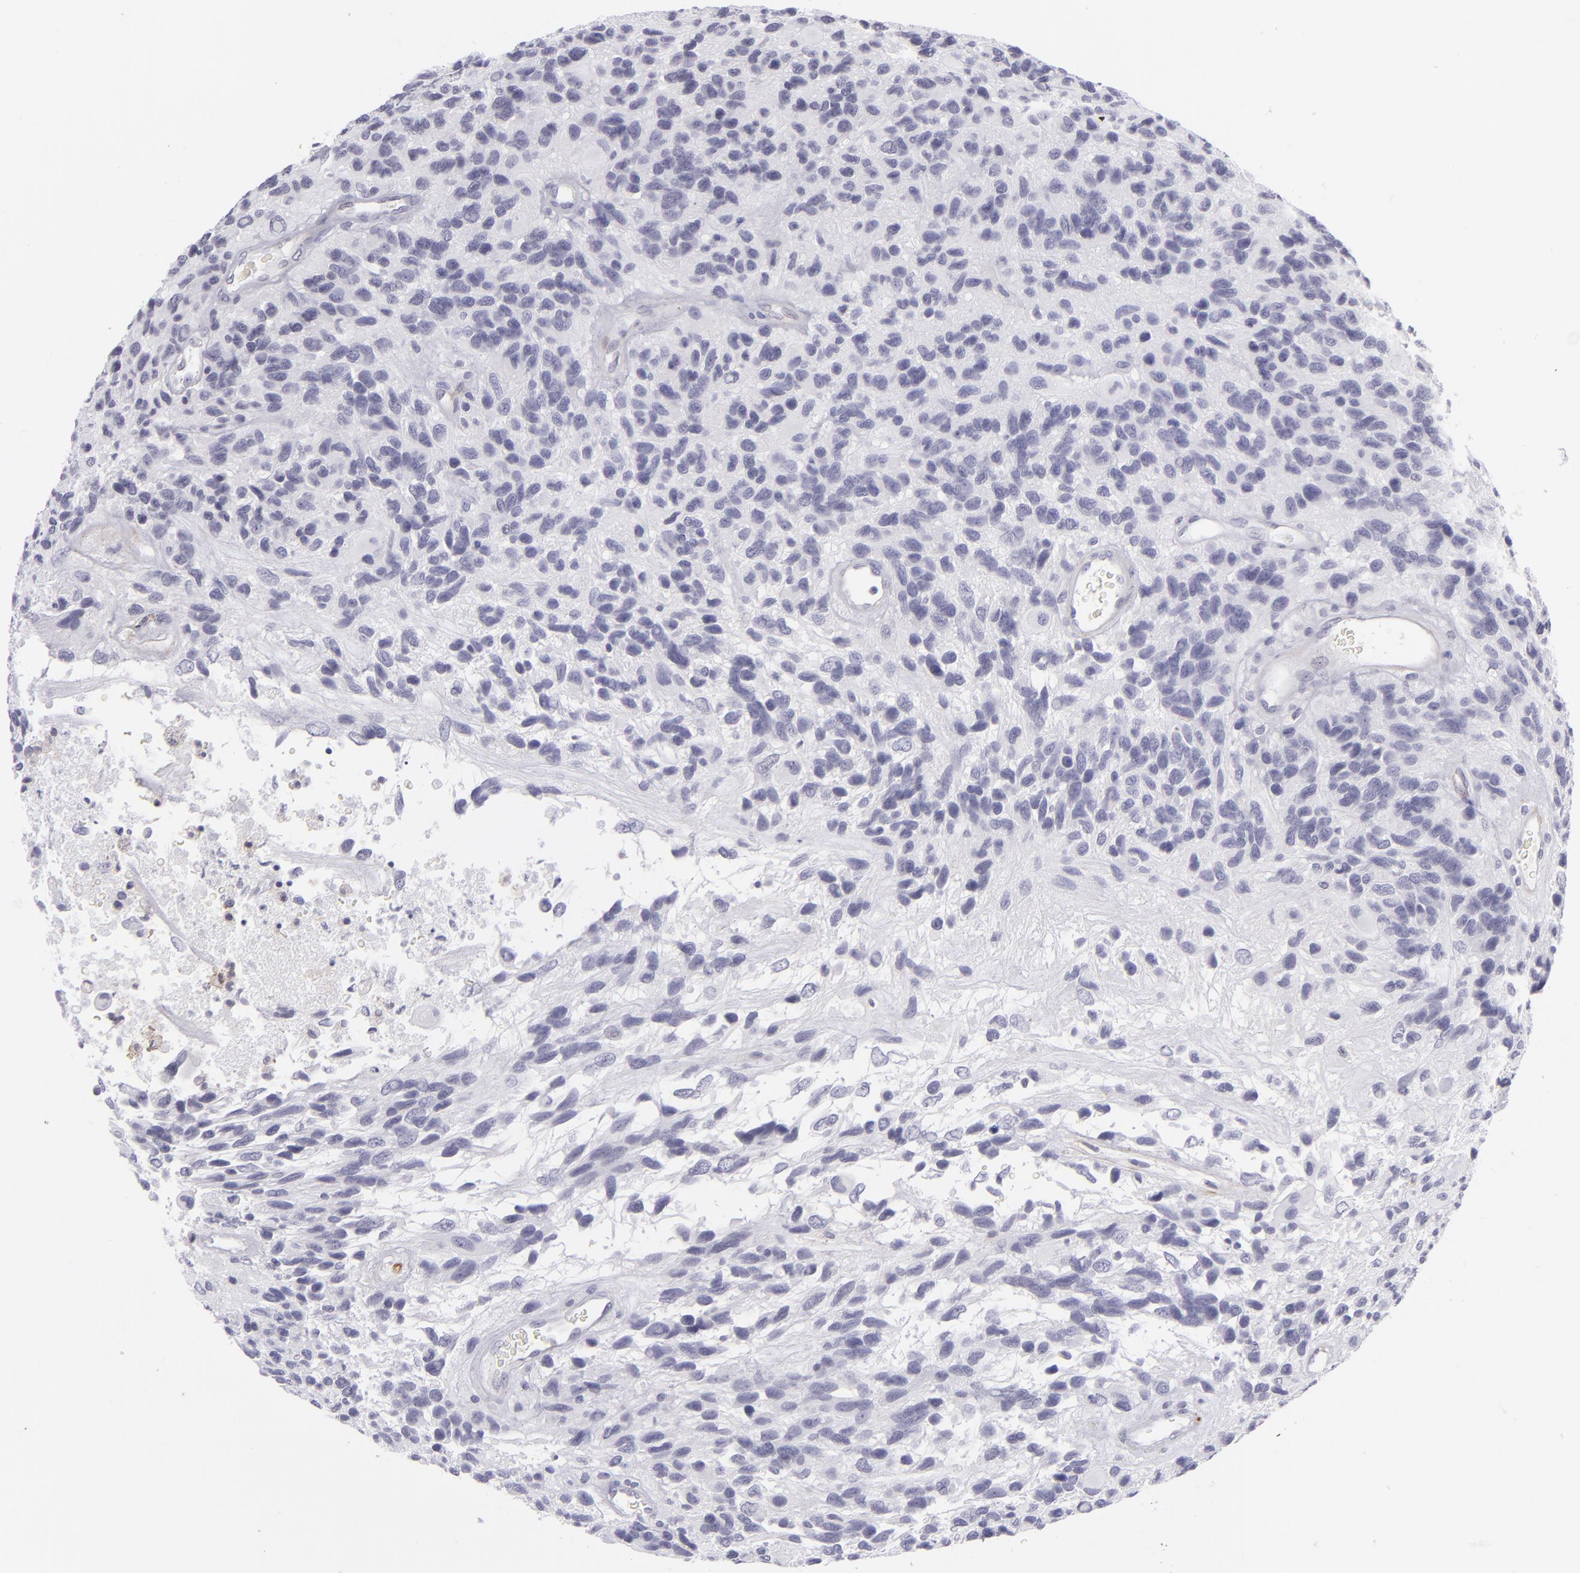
{"staining": {"intensity": "negative", "quantity": "none", "location": "none"}, "tissue": "glioma", "cell_type": "Tumor cells", "image_type": "cancer", "snomed": [{"axis": "morphology", "description": "Glioma, malignant, High grade"}, {"axis": "topography", "description": "Brain"}], "caption": "Malignant glioma (high-grade) stained for a protein using immunohistochemistry exhibits no staining tumor cells.", "gene": "THBD", "patient": {"sex": "male", "age": 77}}